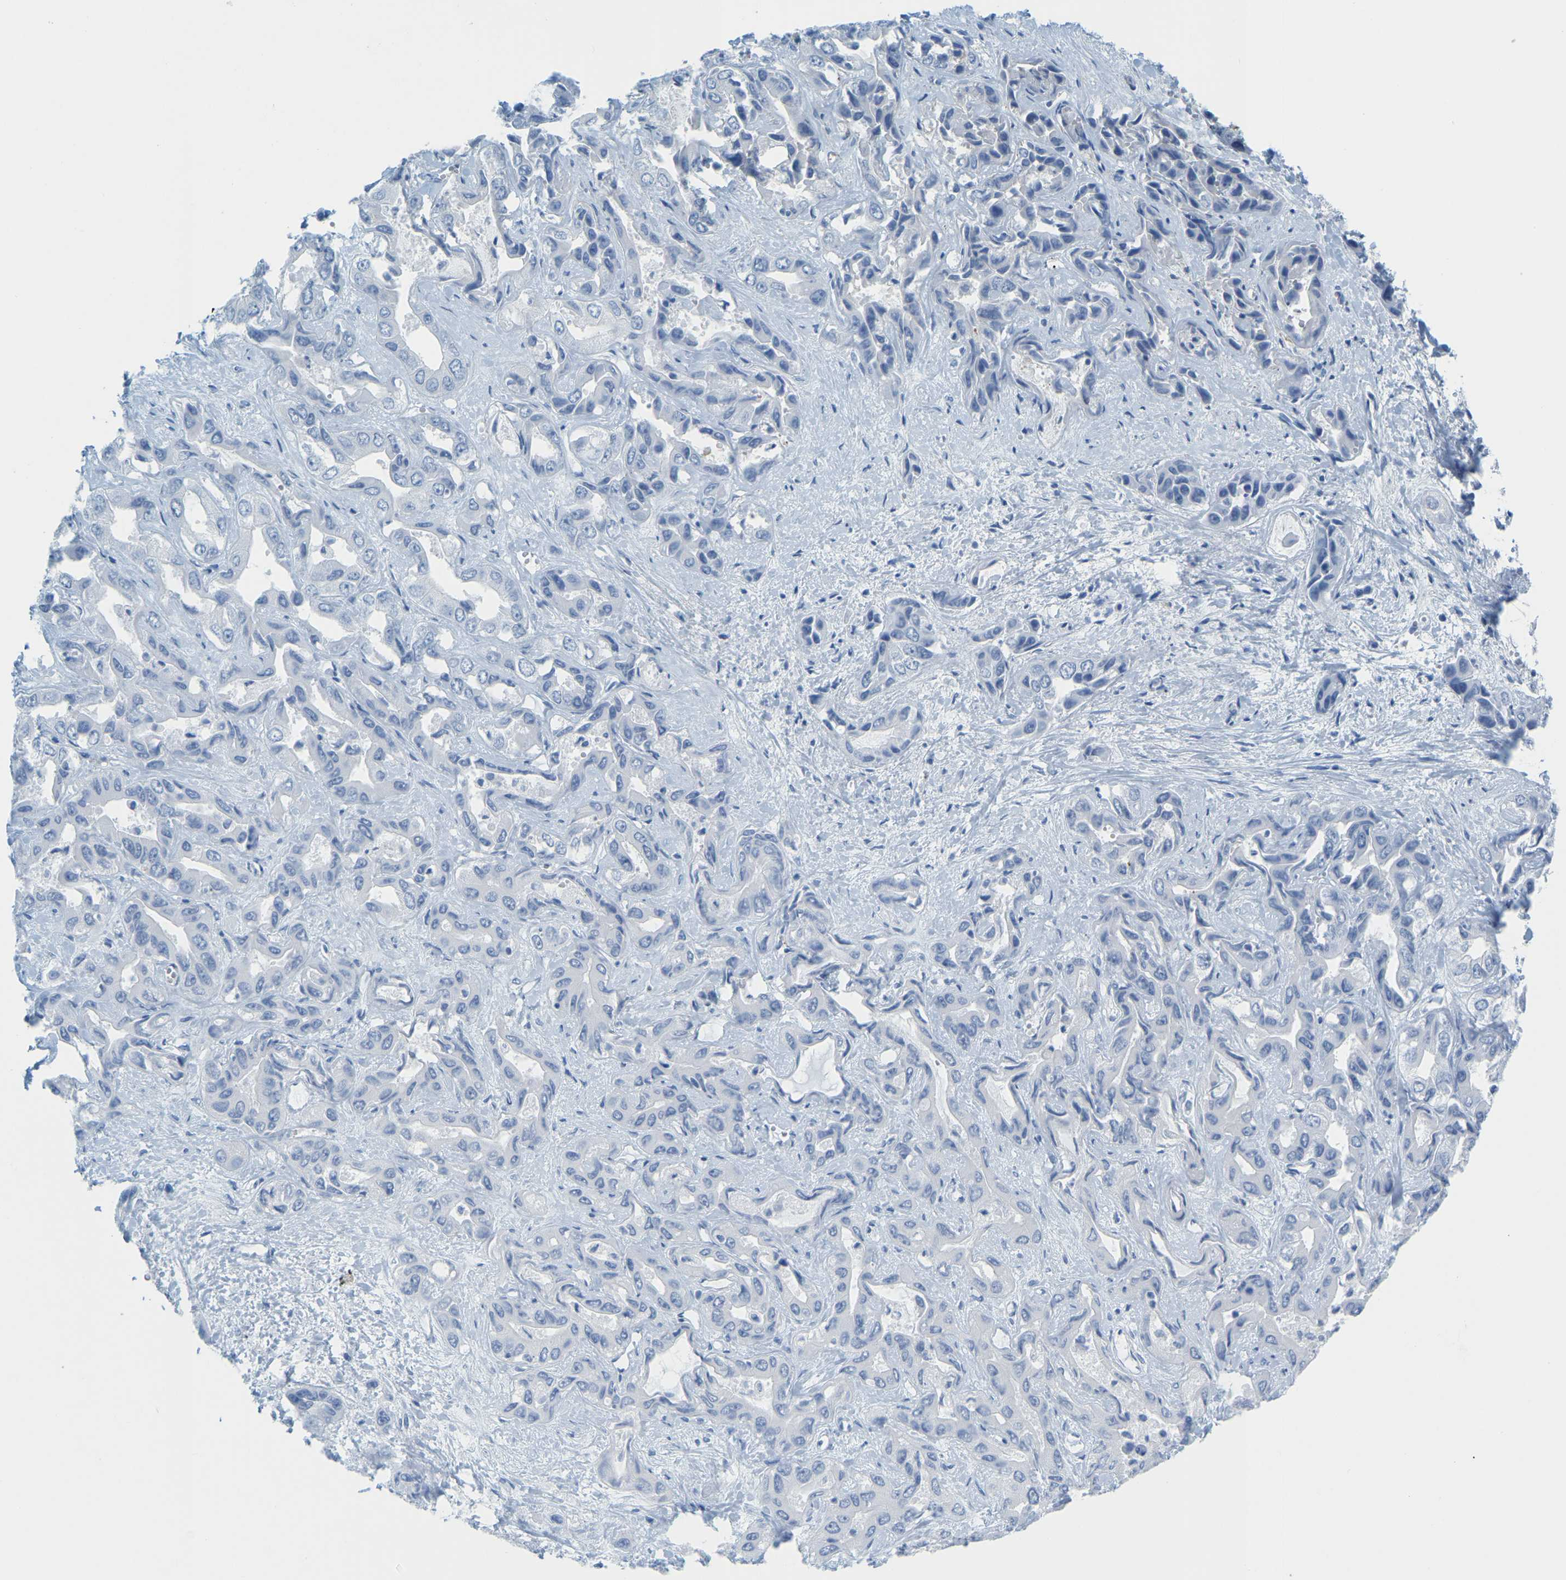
{"staining": {"intensity": "negative", "quantity": "none", "location": "none"}, "tissue": "liver cancer", "cell_type": "Tumor cells", "image_type": "cancer", "snomed": [{"axis": "morphology", "description": "Cholangiocarcinoma"}, {"axis": "topography", "description": "Liver"}], "caption": "Protein analysis of liver cholangiocarcinoma exhibits no significant expression in tumor cells. (DAB (3,3'-diaminobenzidine) IHC with hematoxylin counter stain).", "gene": "MYL3", "patient": {"sex": "female", "age": 52}}